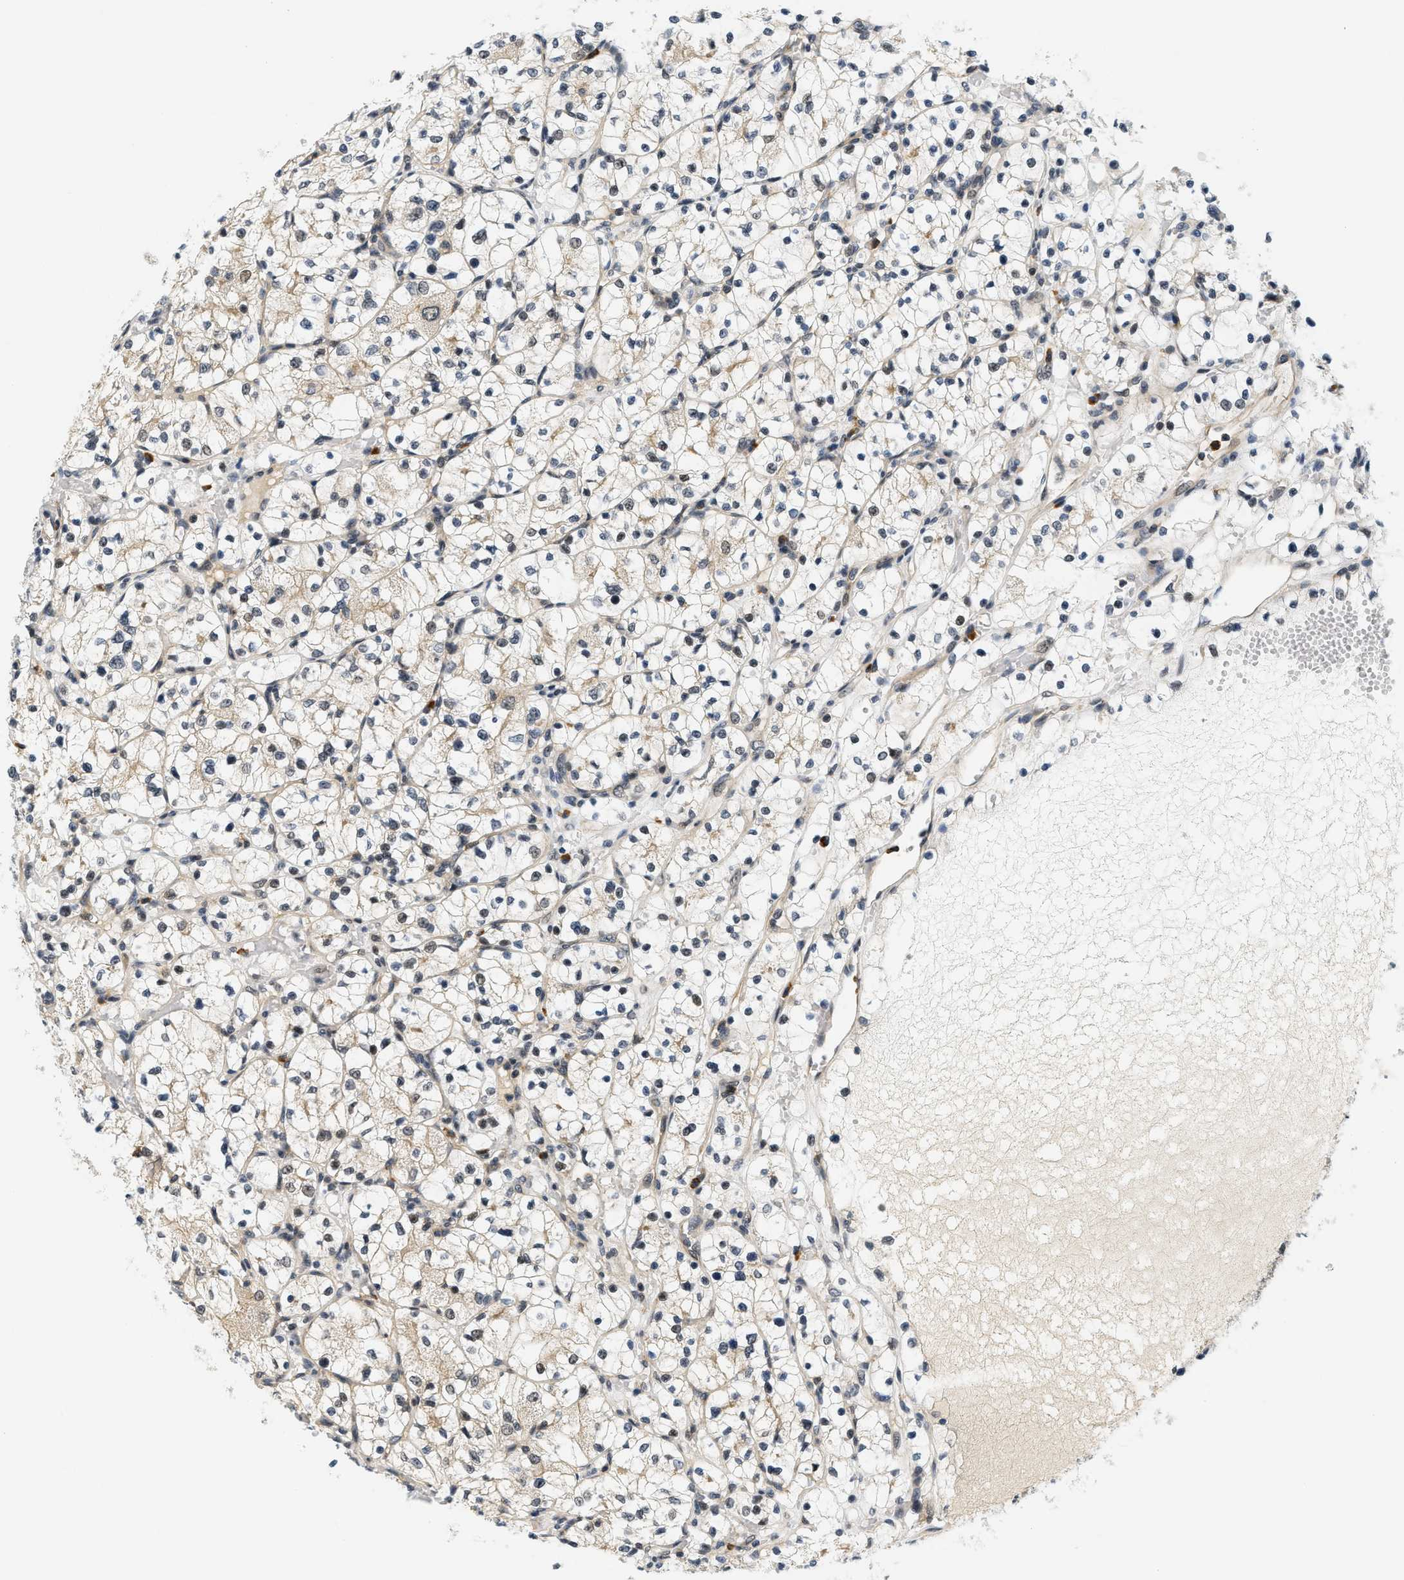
{"staining": {"intensity": "weak", "quantity": "<25%", "location": "cytoplasmic/membranous"}, "tissue": "renal cancer", "cell_type": "Tumor cells", "image_type": "cancer", "snomed": [{"axis": "morphology", "description": "Adenocarcinoma, NOS"}, {"axis": "topography", "description": "Kidney"}], "caption": "An image of human renal cancer is negative for staining in tumor cells. (IHC, brightfield microscopy, high magnification).", "gene": "KMT2A", "patient": {"sex": "female", "age": 60}}